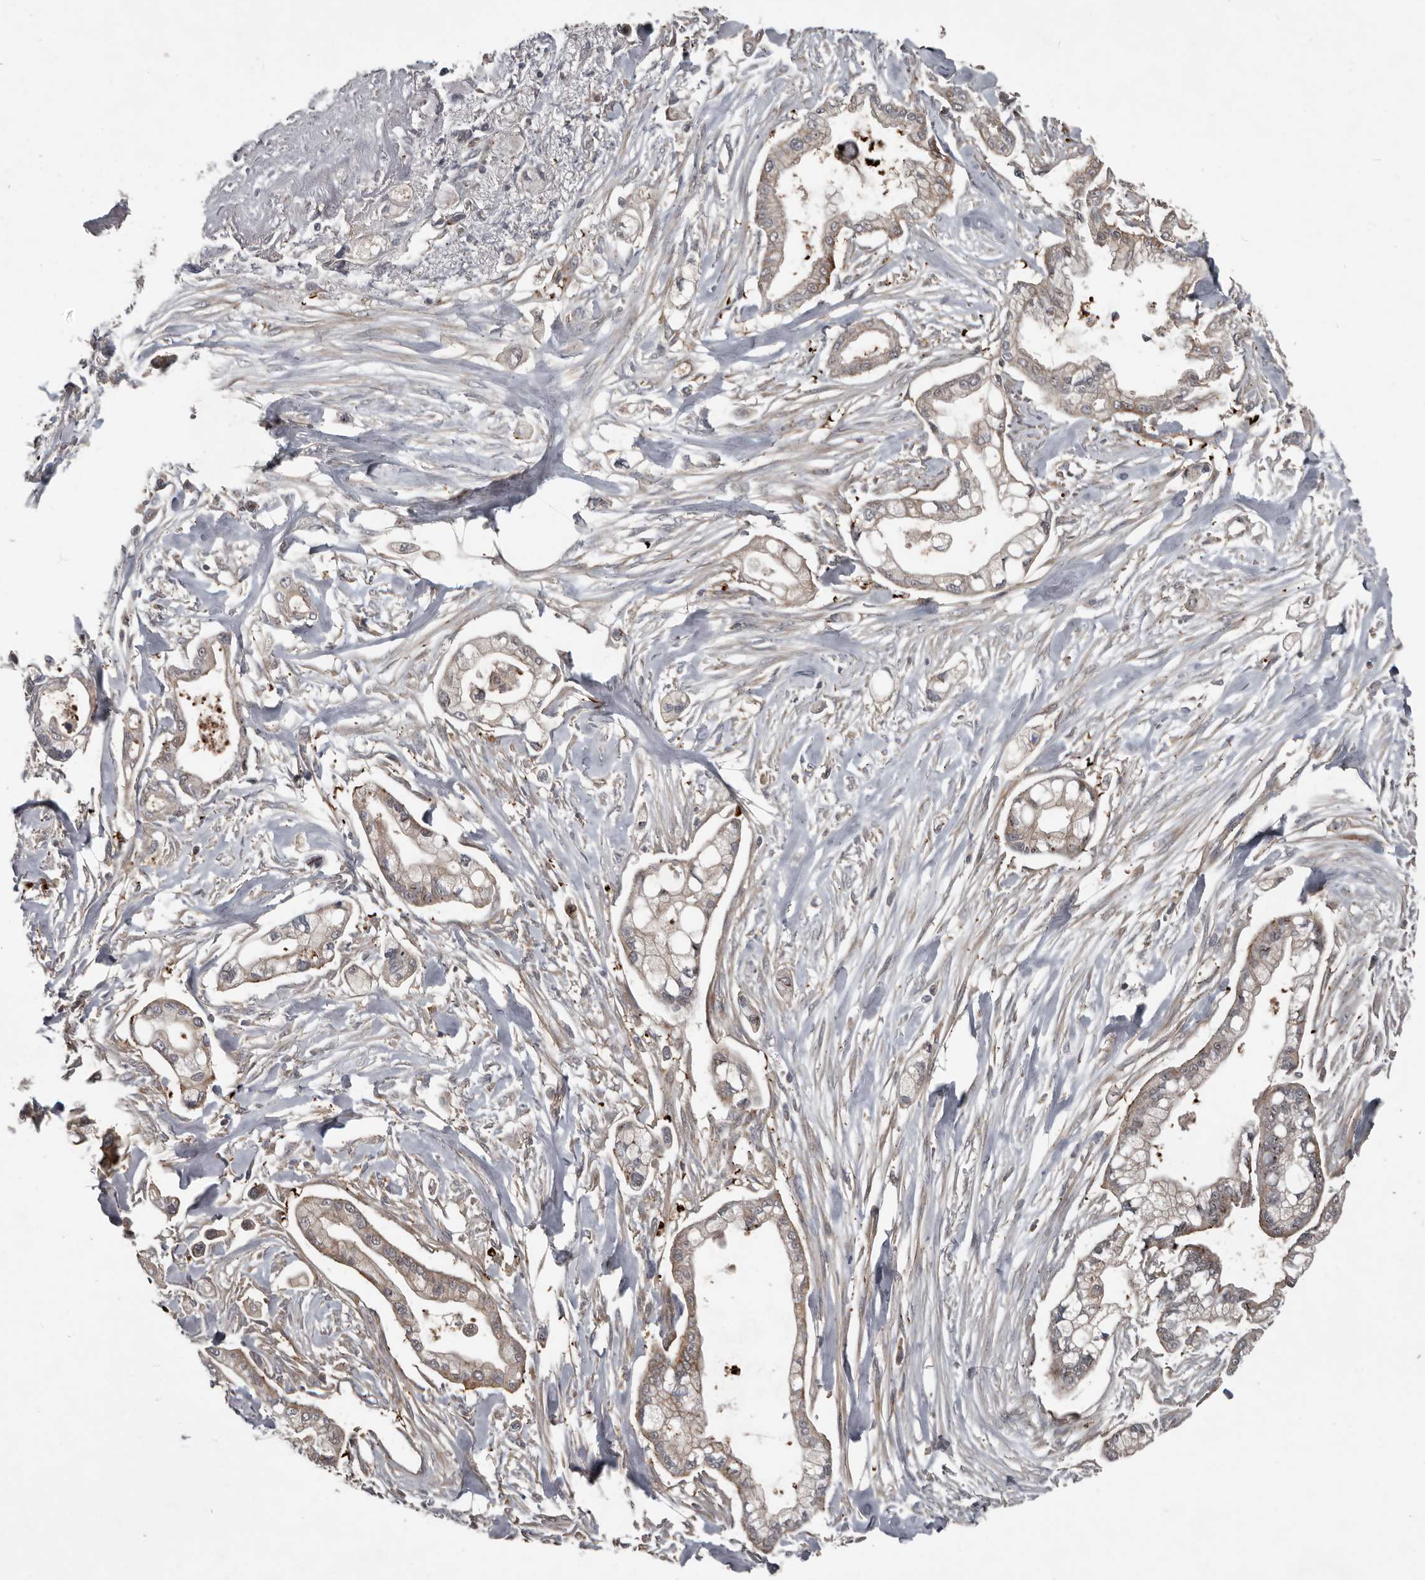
{"staining": {"intensity": "weak", "quantity": "<25%", "location": "cytoplasmic/membranous"}, "tissue": "pancreatic cancer", "cell_type": "Tumor cells", "image_type": "cancer", "snomed": [{"axis": "morphology", "description": "Adenocarcinoma, NOS"}, {"axis": "topography", "description": "Pancreas"}], "caption": "The IHC micrograph has no significant positivity in tumor cells of adenocarcinoma (pancreatic) tissue.", "gene": "FBXO31", "patient": {"sex": "male", "age": 68}}